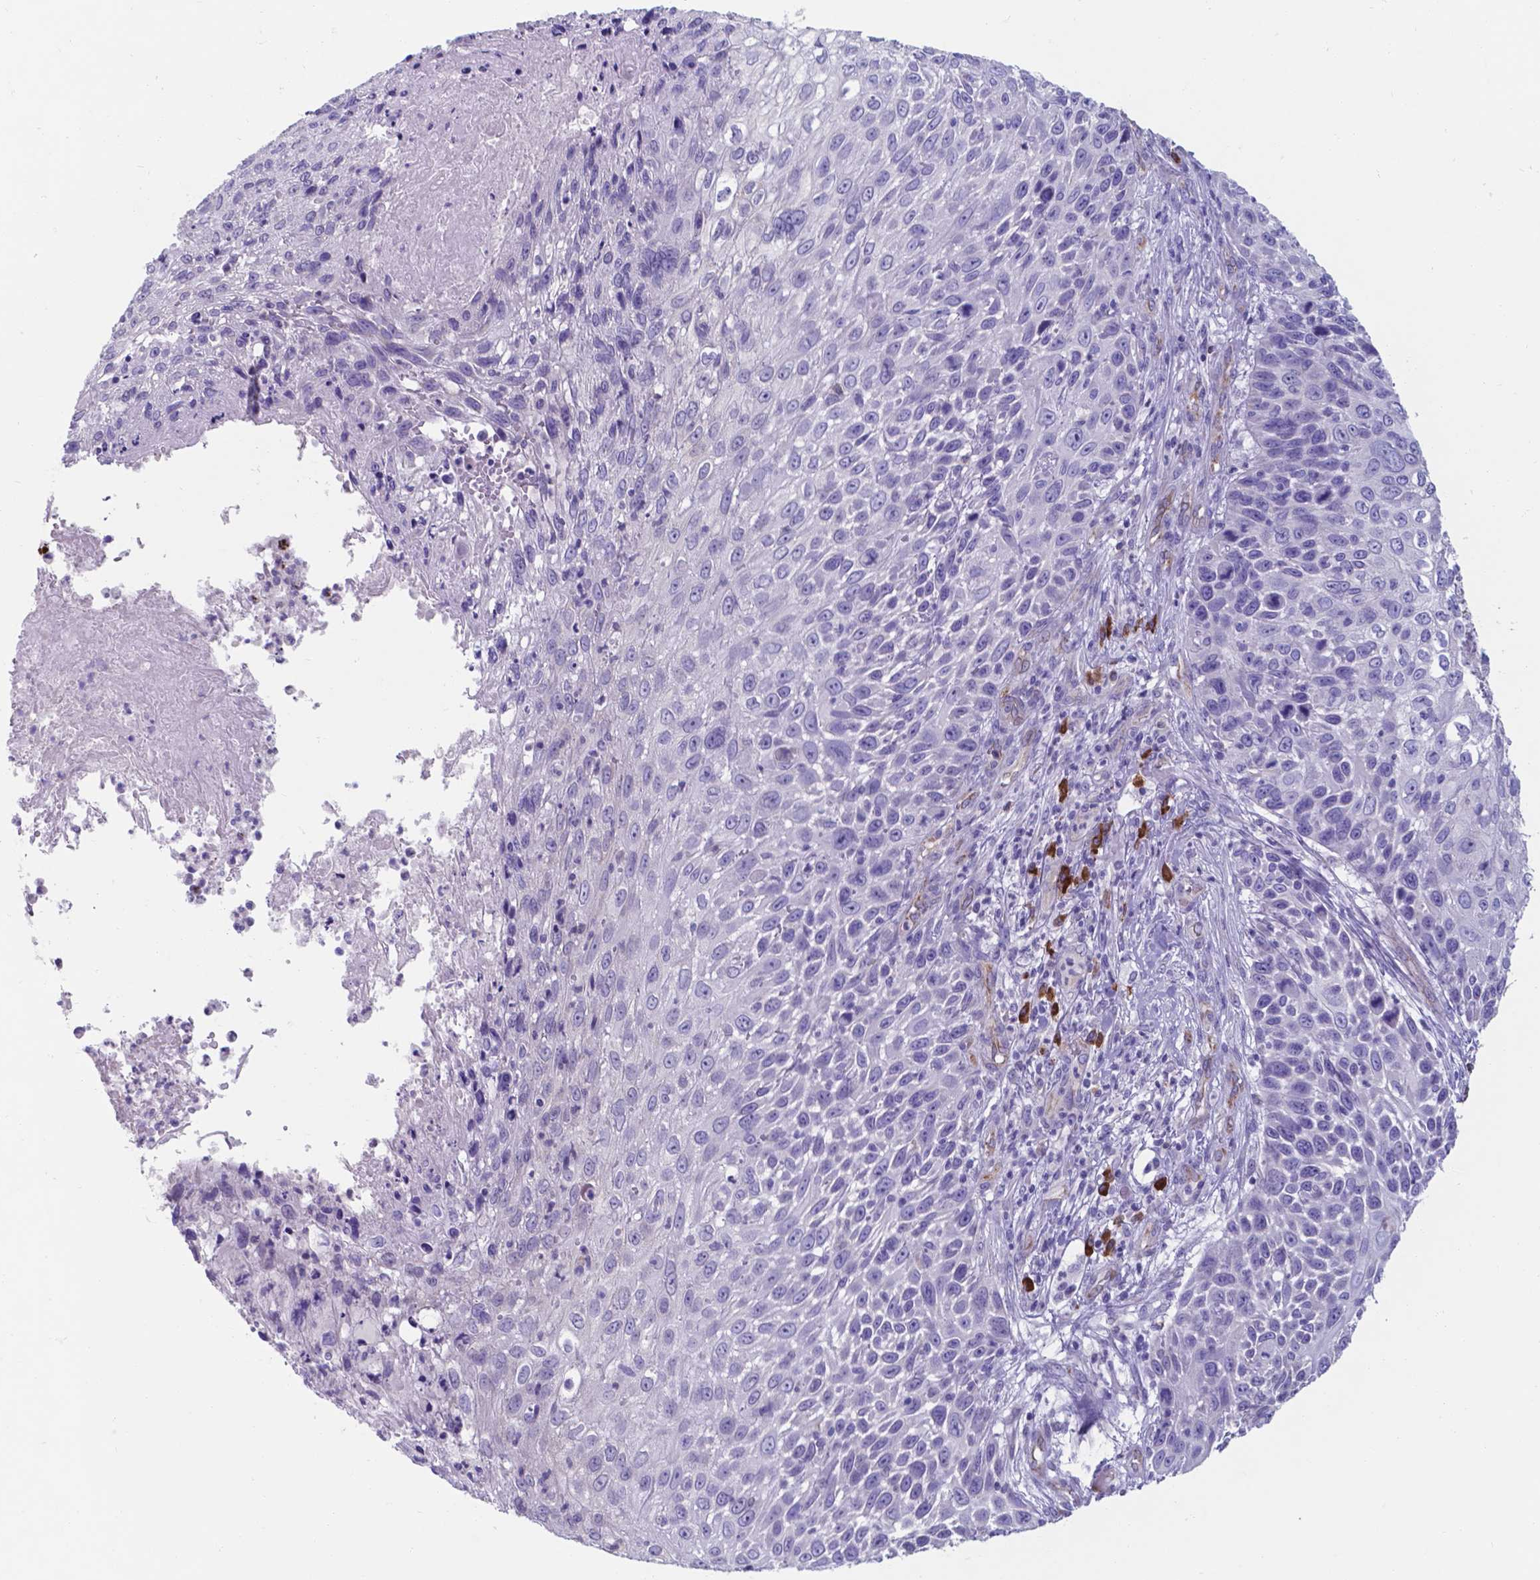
{"staining": {"intensity": "negative", "quantity": "none", "location": "none"}, "tissue": "skin cancer", "cell_type": "Tumor cells", "image_type": "cancer", "snomed": [{"axis": "morphology", "description": "Squamous cell carcinoma, NOS"}, {"axis": "topography", "description": "Skin"}], "caption": "Micrograph shows no protein positivity in tumor cells of skin cancer (squamous cell carcinoma) tissue.", "gene": "UBE2J1", "patient": {"sex": "male", "age": 92}}